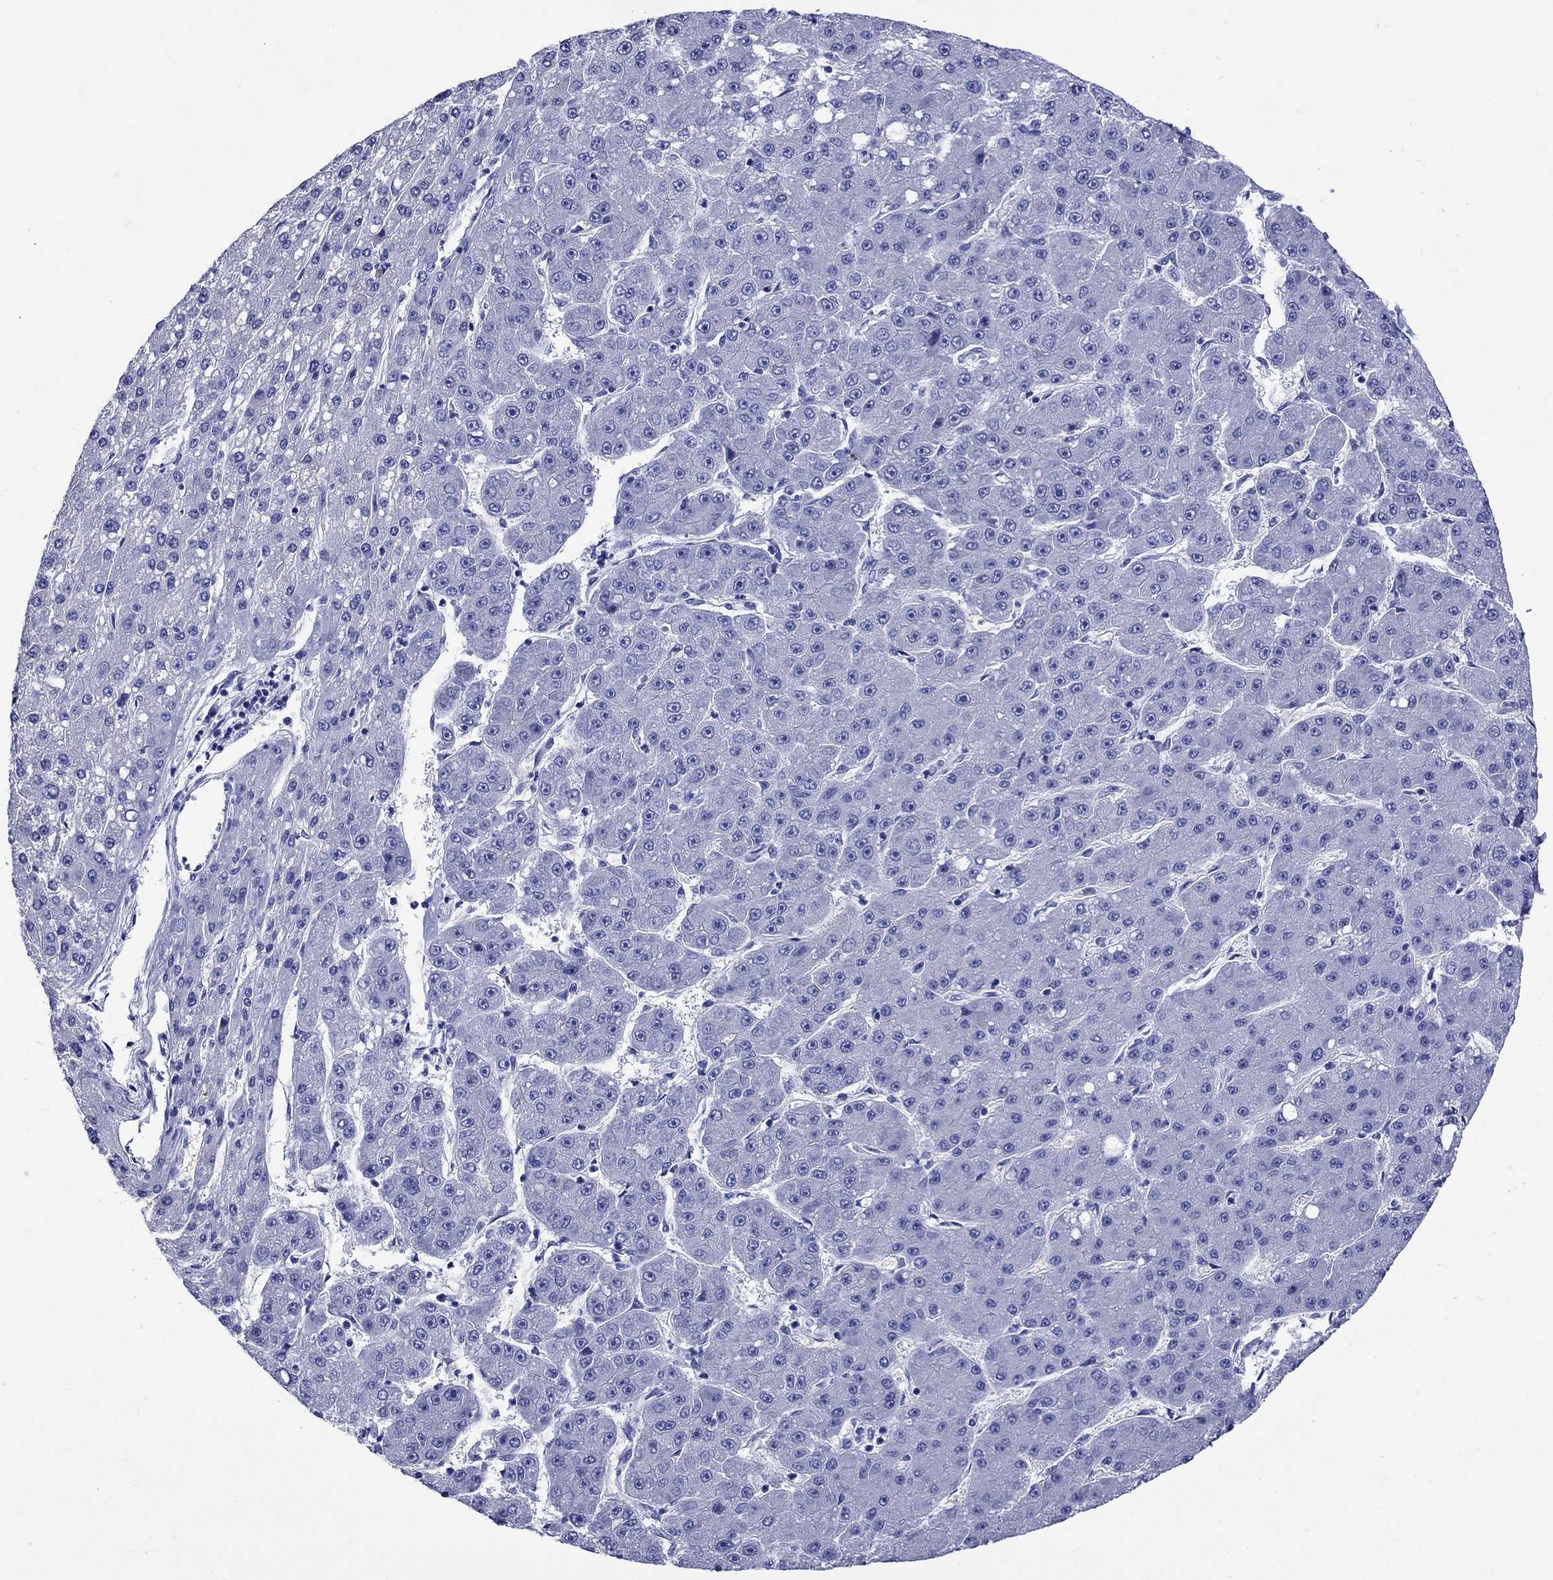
{"staining": {"intensity": "negative", "quantity": "none", "location": "none"}, "tissue": "liver cancer", "cell_type": "Tumor cells", "image_type": "cancer", "snomed": [{"axis": "morphology", "description": "Carcinoma, Hepatocellular, NOS"}, {"axis": "topography", "description": "Liver"}], "caption": "An image of human hepatocellular carcinoma (liver) is negative for staining in tumor cells.", "gene": "SLC1A2", "patient": {"sex": "male", "age": 67}}